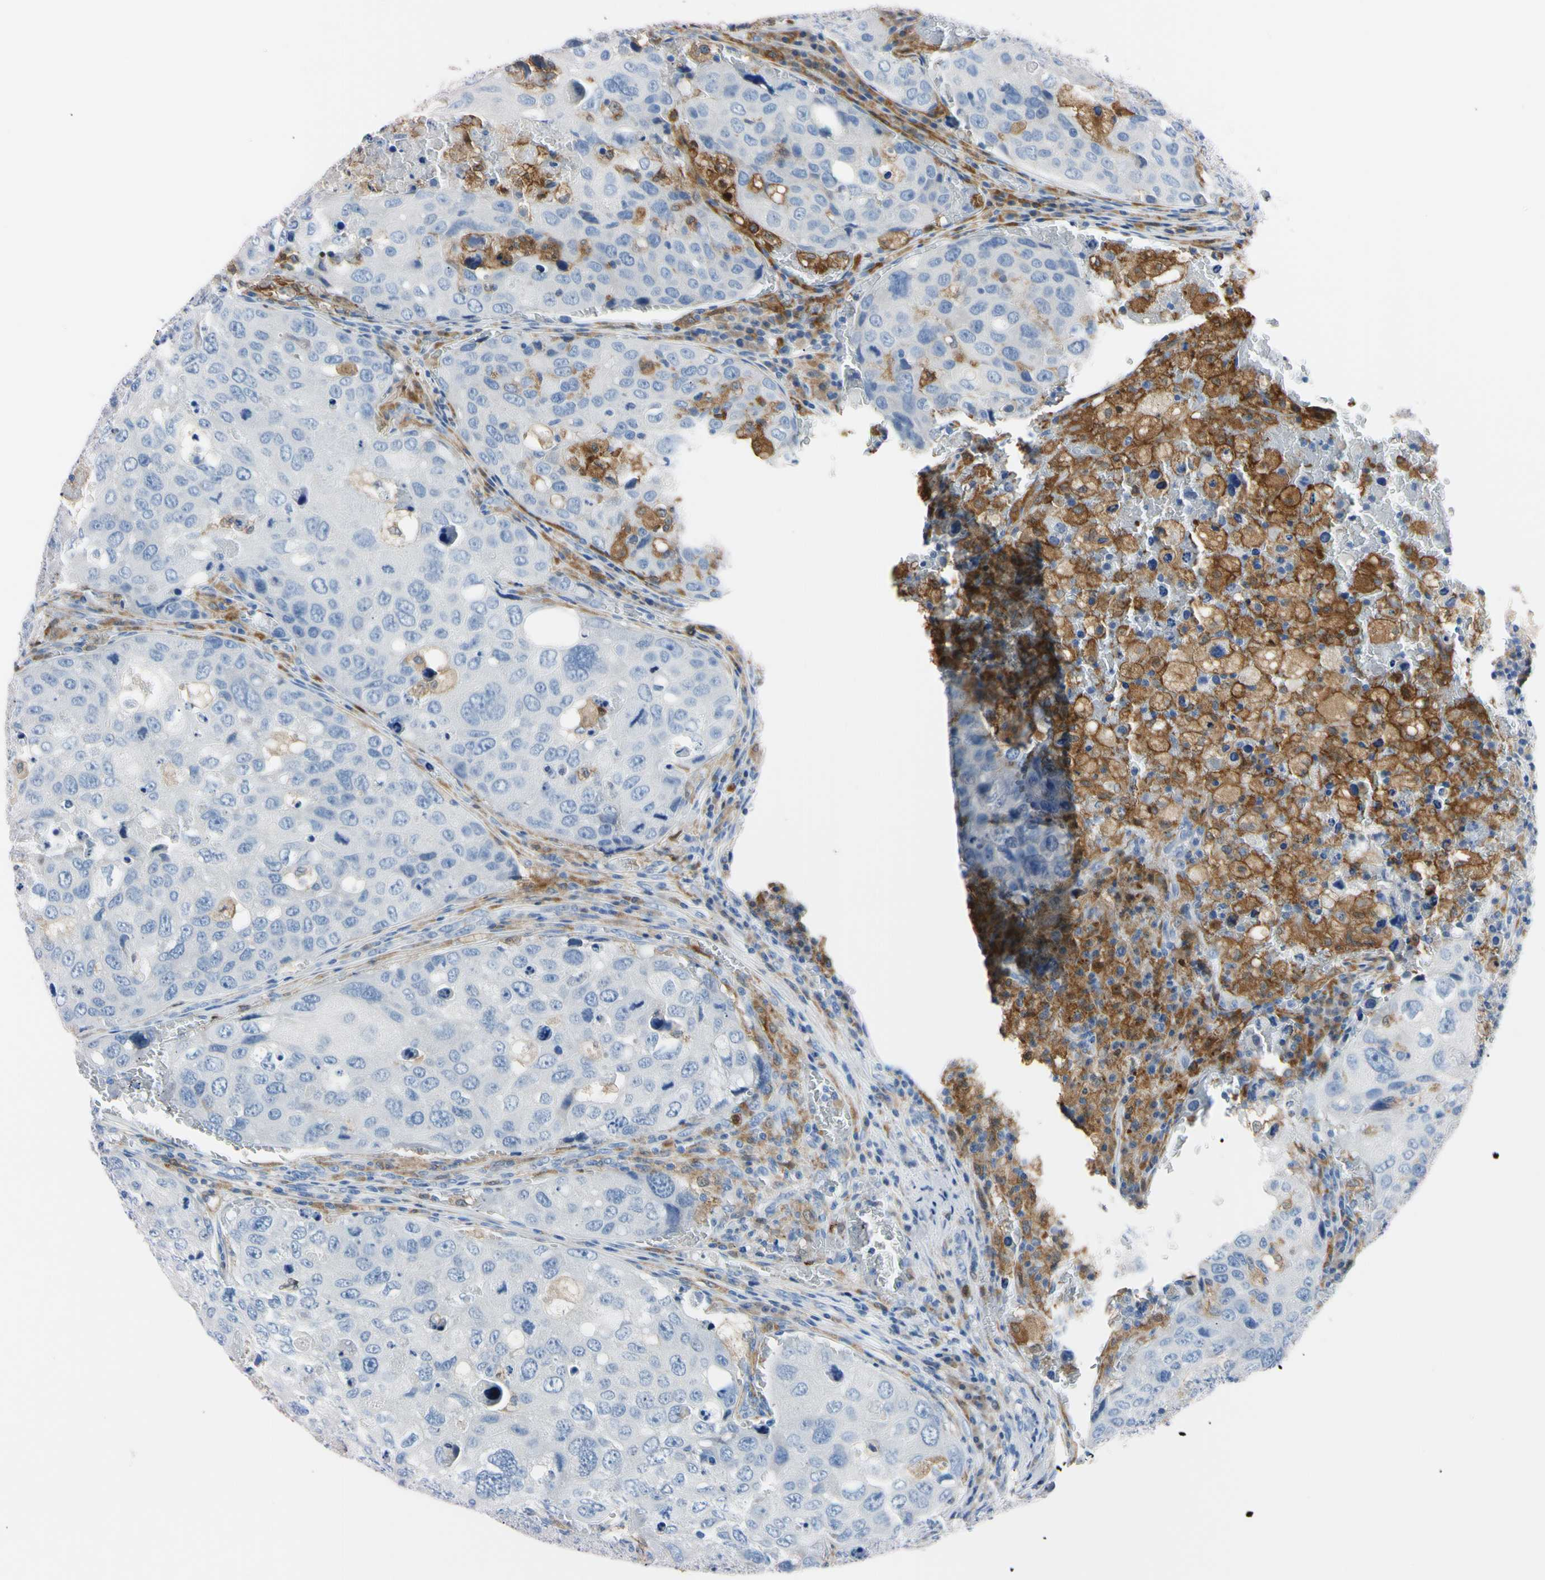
{"staining": {"intensity": "negative", "quantity": "none", "location": "none"}, "tissue": "urothelial cancer", "cell_type": "Tumor cells", "image_type": "cancer", "snomed": [{"axis": "morphology", "description": "Urothelial carcinoma, High grade"}, {"axis": "topography", "description": "Lymph node"}, {"axis": "topography", "description": "Urinary bladder"}], "caption": "This is a image of immunohistochemistry staining of urothelial cancer, which shows no positivity in tumor cells. Brightfield microscopy of immunohistochemistry stained with DAB (brown) and hematoxylin (blue), captured at high magnification.", "gene": "NCF4", "patient": {"sex": "male", "age": 51}}